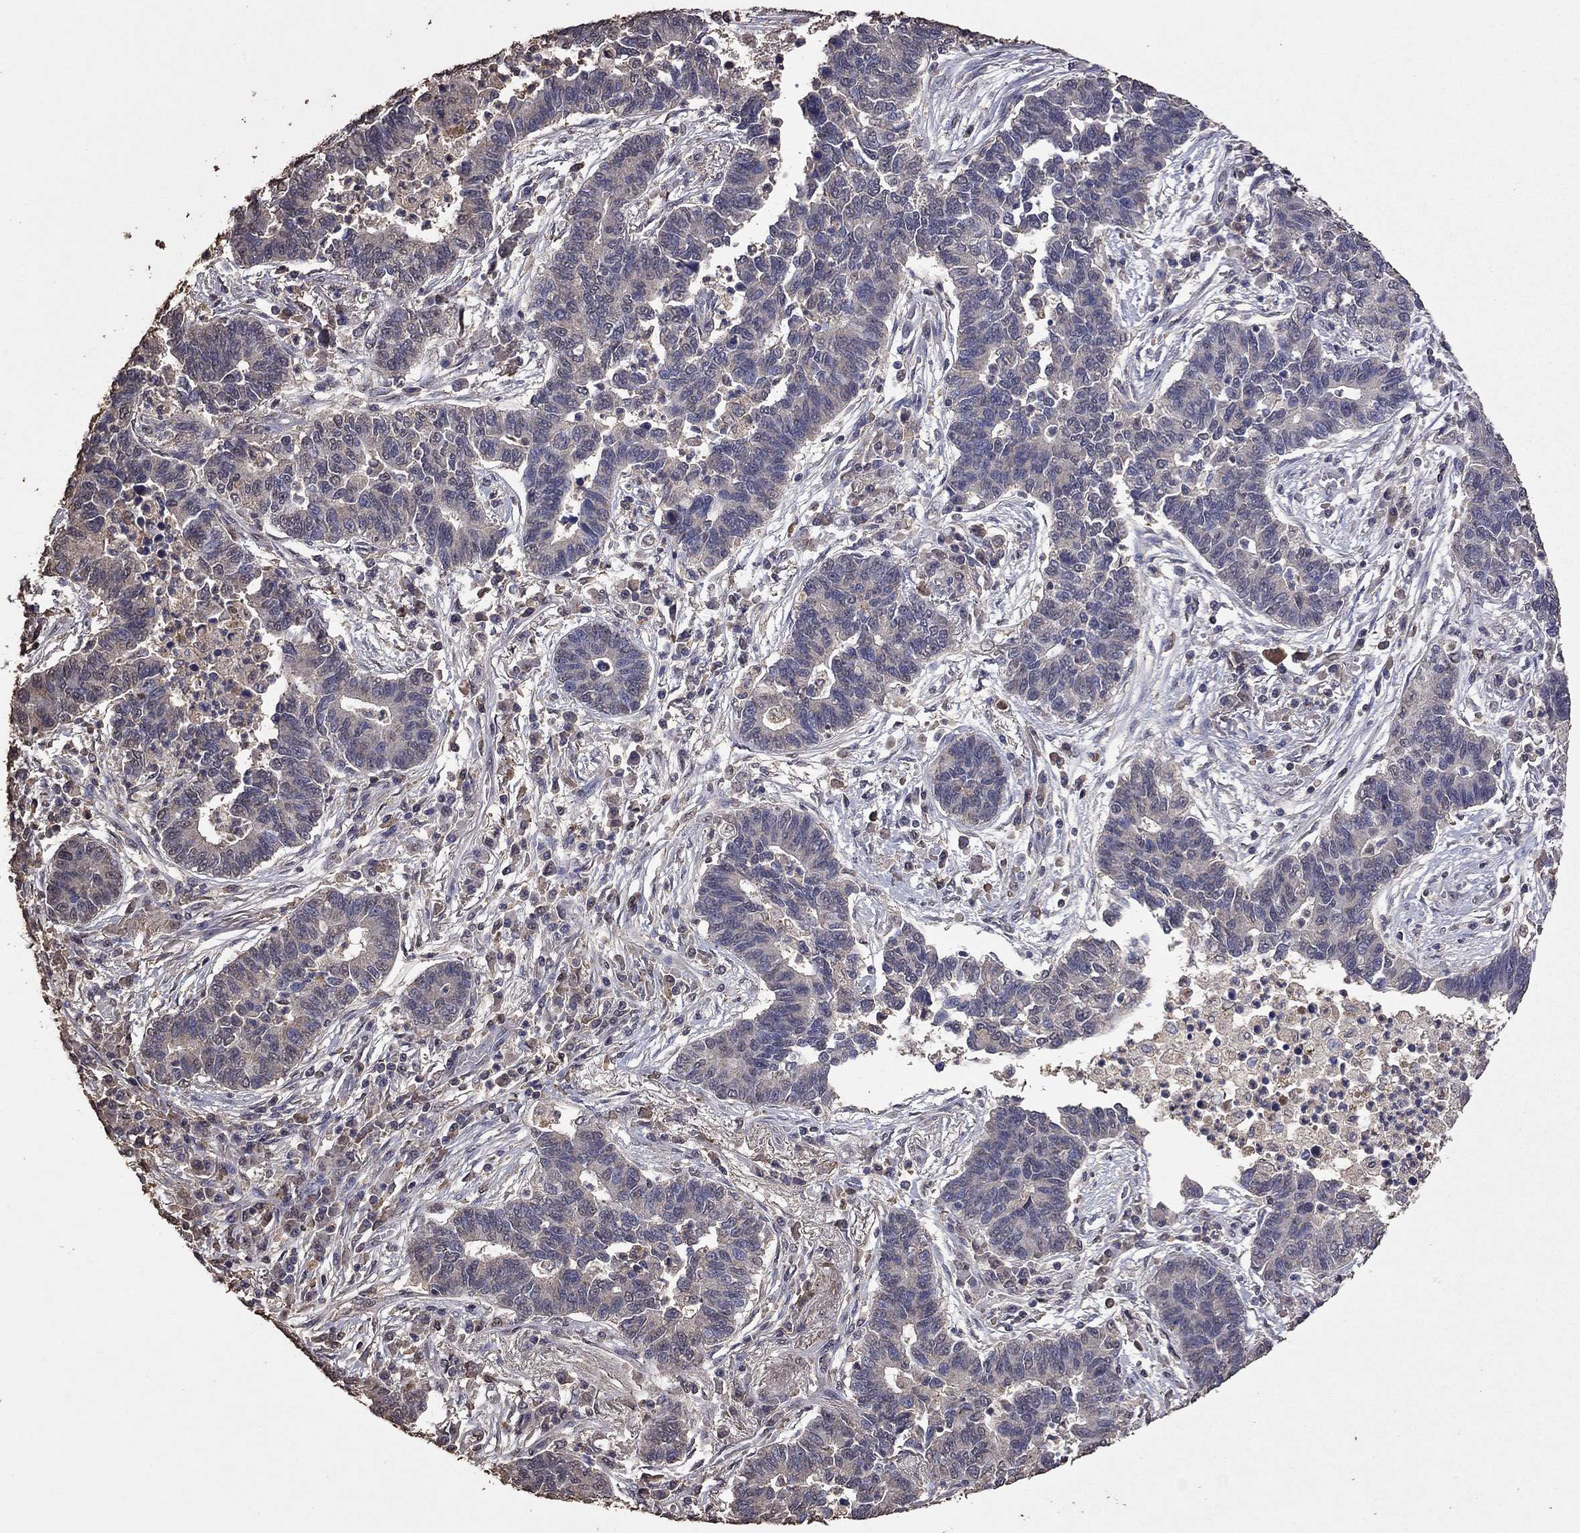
{"staining": {"intensity": "negative", "quantity": "none", "location": "none"}, "tissue": "lung cancer", "cell_type": "Tumor cells", "image_type": "cancer", "snomed": [{"axis": "morphology", "description": "Adenocarcinoma, NOS"}, {"axis": "topography", "description": "Lung"}], "caption": "Immunohistochemistry (IHC) of lung cancer demonstrates no expression in tumor cells. Nuclei are stained in blue.", "gene": "SERPINA5", "patient": {"sex": "female", "age": 57}}